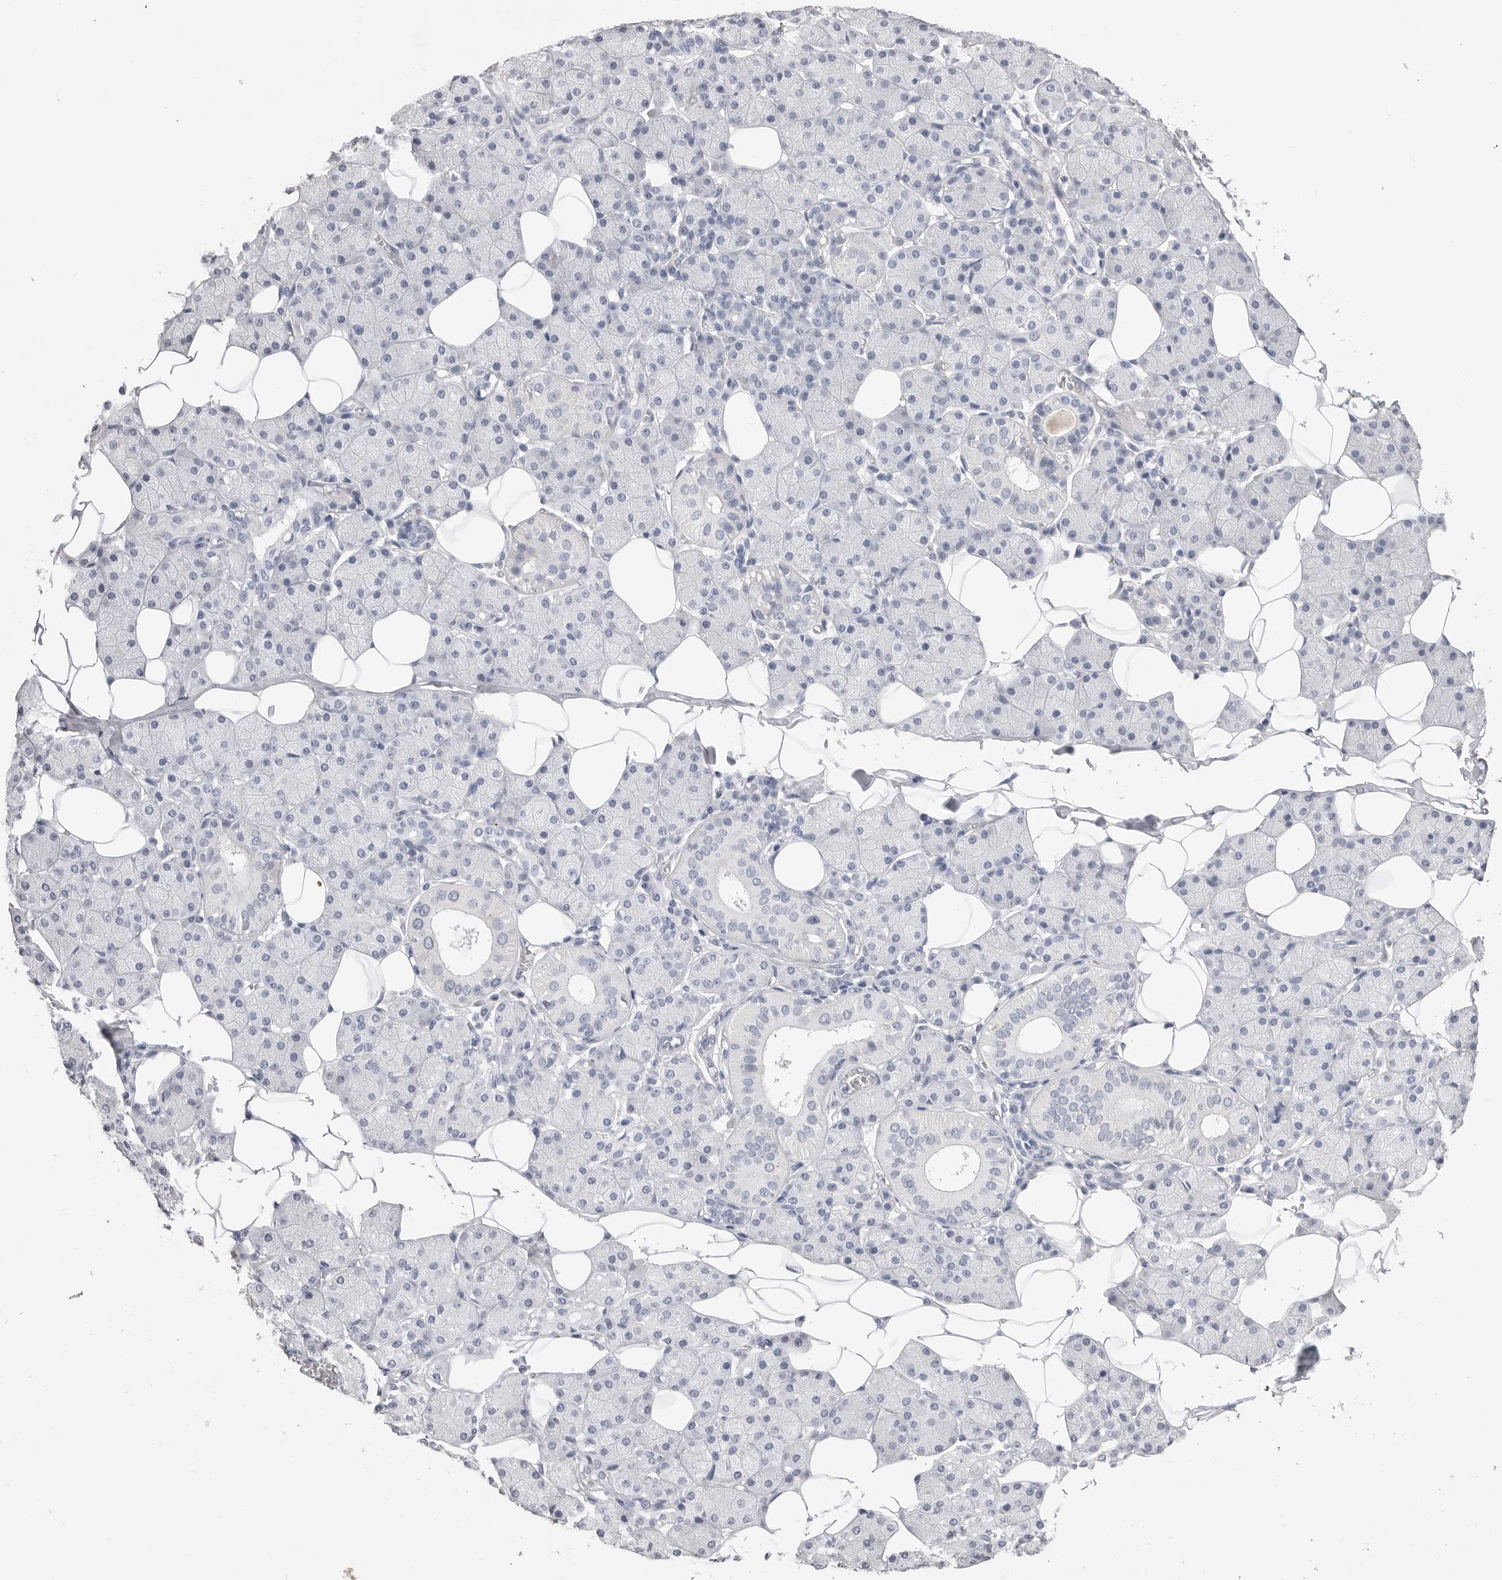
{"staining": {"intensity": "negative", "quantity": "none", "location": "none"}, "tissue": "salivary gland", "cell_type": "Glandular cells", "image_type": "normal", "snomed": [{"axis": "morphology", "description": "Normal tissue, NOS"}, {"axis": "topography", "description": "Salivary gland"}], "caption": "A high-resolution micrograph shows immunohistochemistry staining of benign salivary gland, which demonstrates no significant staining in glandular cells. Brightfield microscopy of immunohistochemistry stained with DAB (brown) and hematoxylin (blue), captured at high magnification.", "gene": "CPB1", "patient": {"sex": "female", "age": 33}}